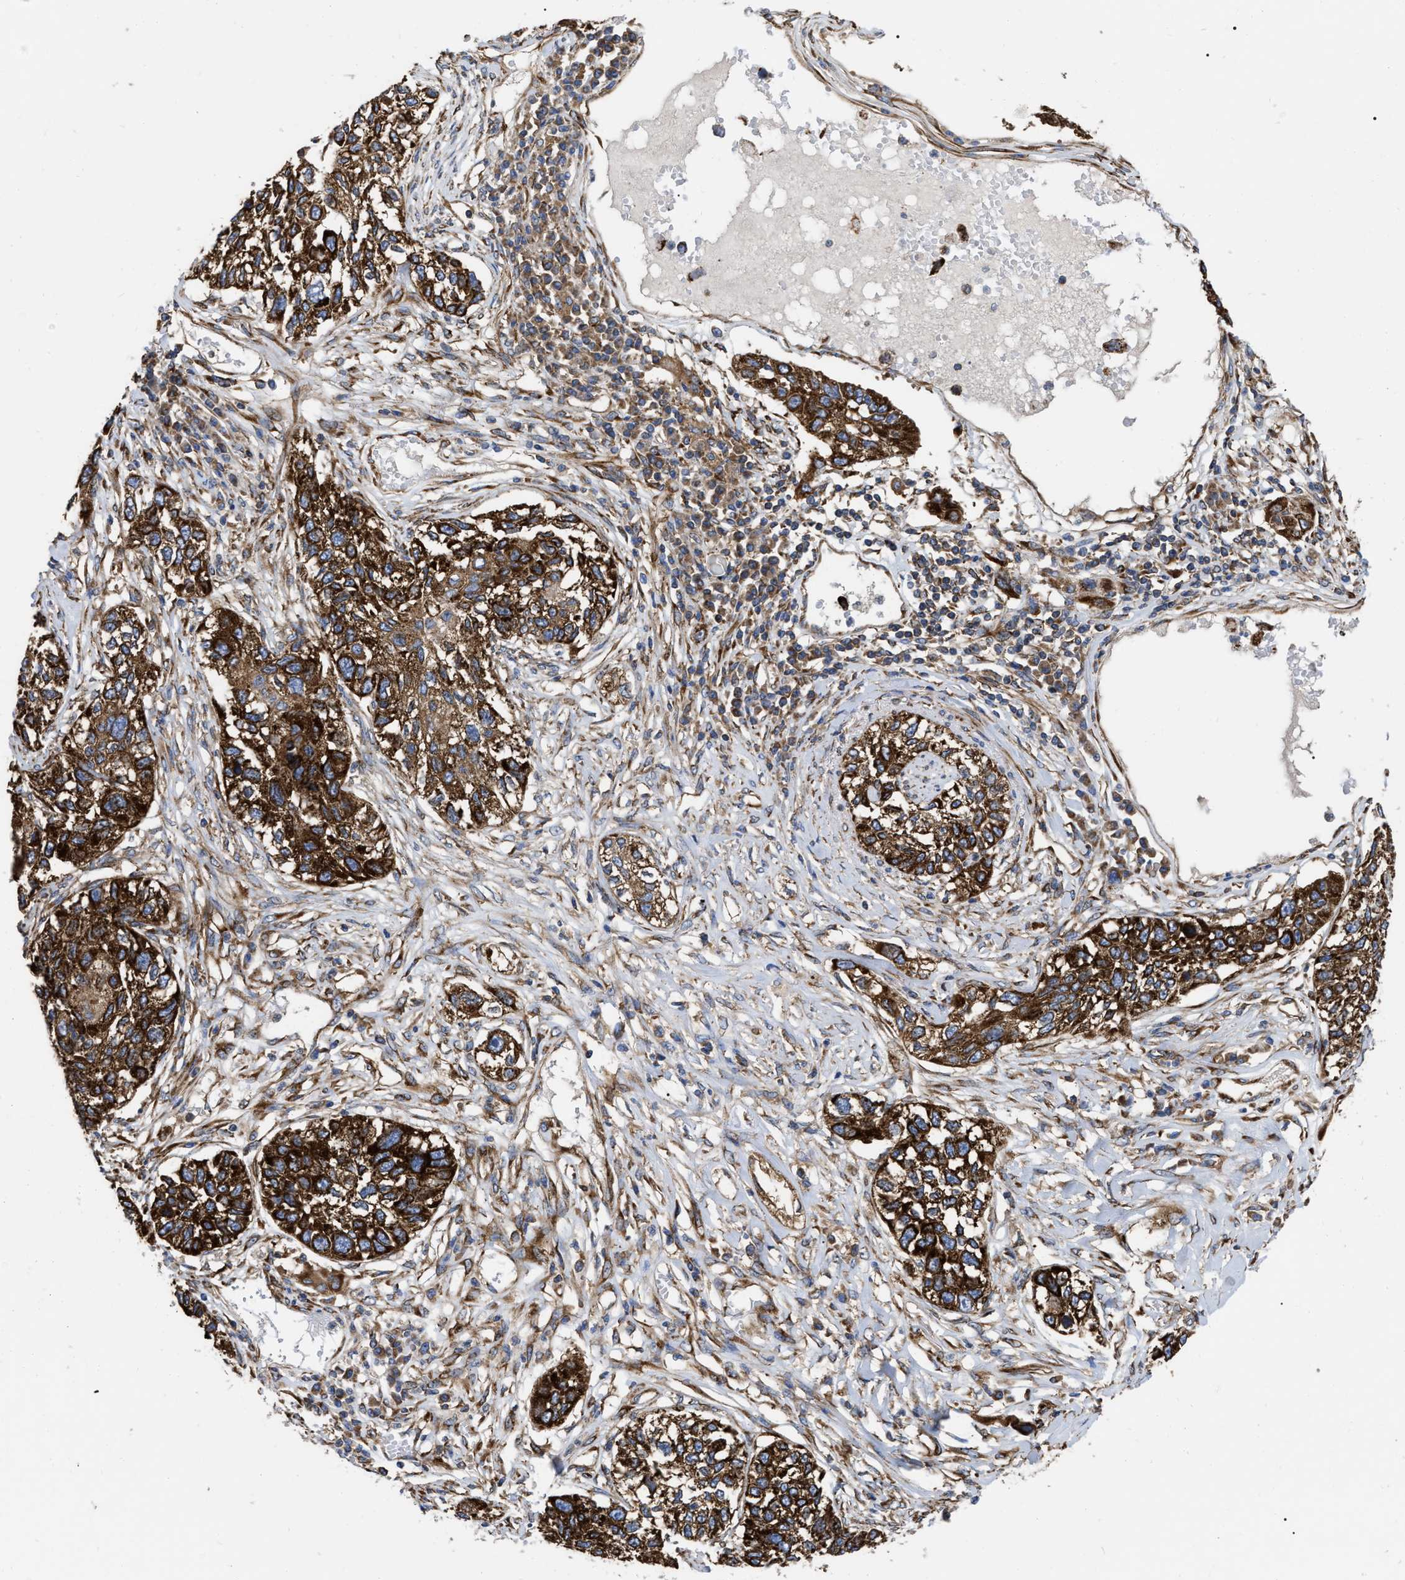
{"staining": {"intensity": "strong", "quantity": ">75%", "location": "cytoplasmic/membranous"}, "tissue": "lung cancer", "cell_type": "Tumor cells", "image_type": "cancer", "snomed": [{"axis": "morphology", "description": "Squamous cell carcinoma, NOS"}, {"axis": "topography", "description": "Lung"}], "caption": "Immunohistochemical staining of lung cancer demonstrates strong cytoplasmic/membranous protein expression in approximately >75% of tumor cells. (IHC, brightfield microscopy, high magnification).", "gene": "FAM120A", "patient": {"sex": "male", "age": 71}}